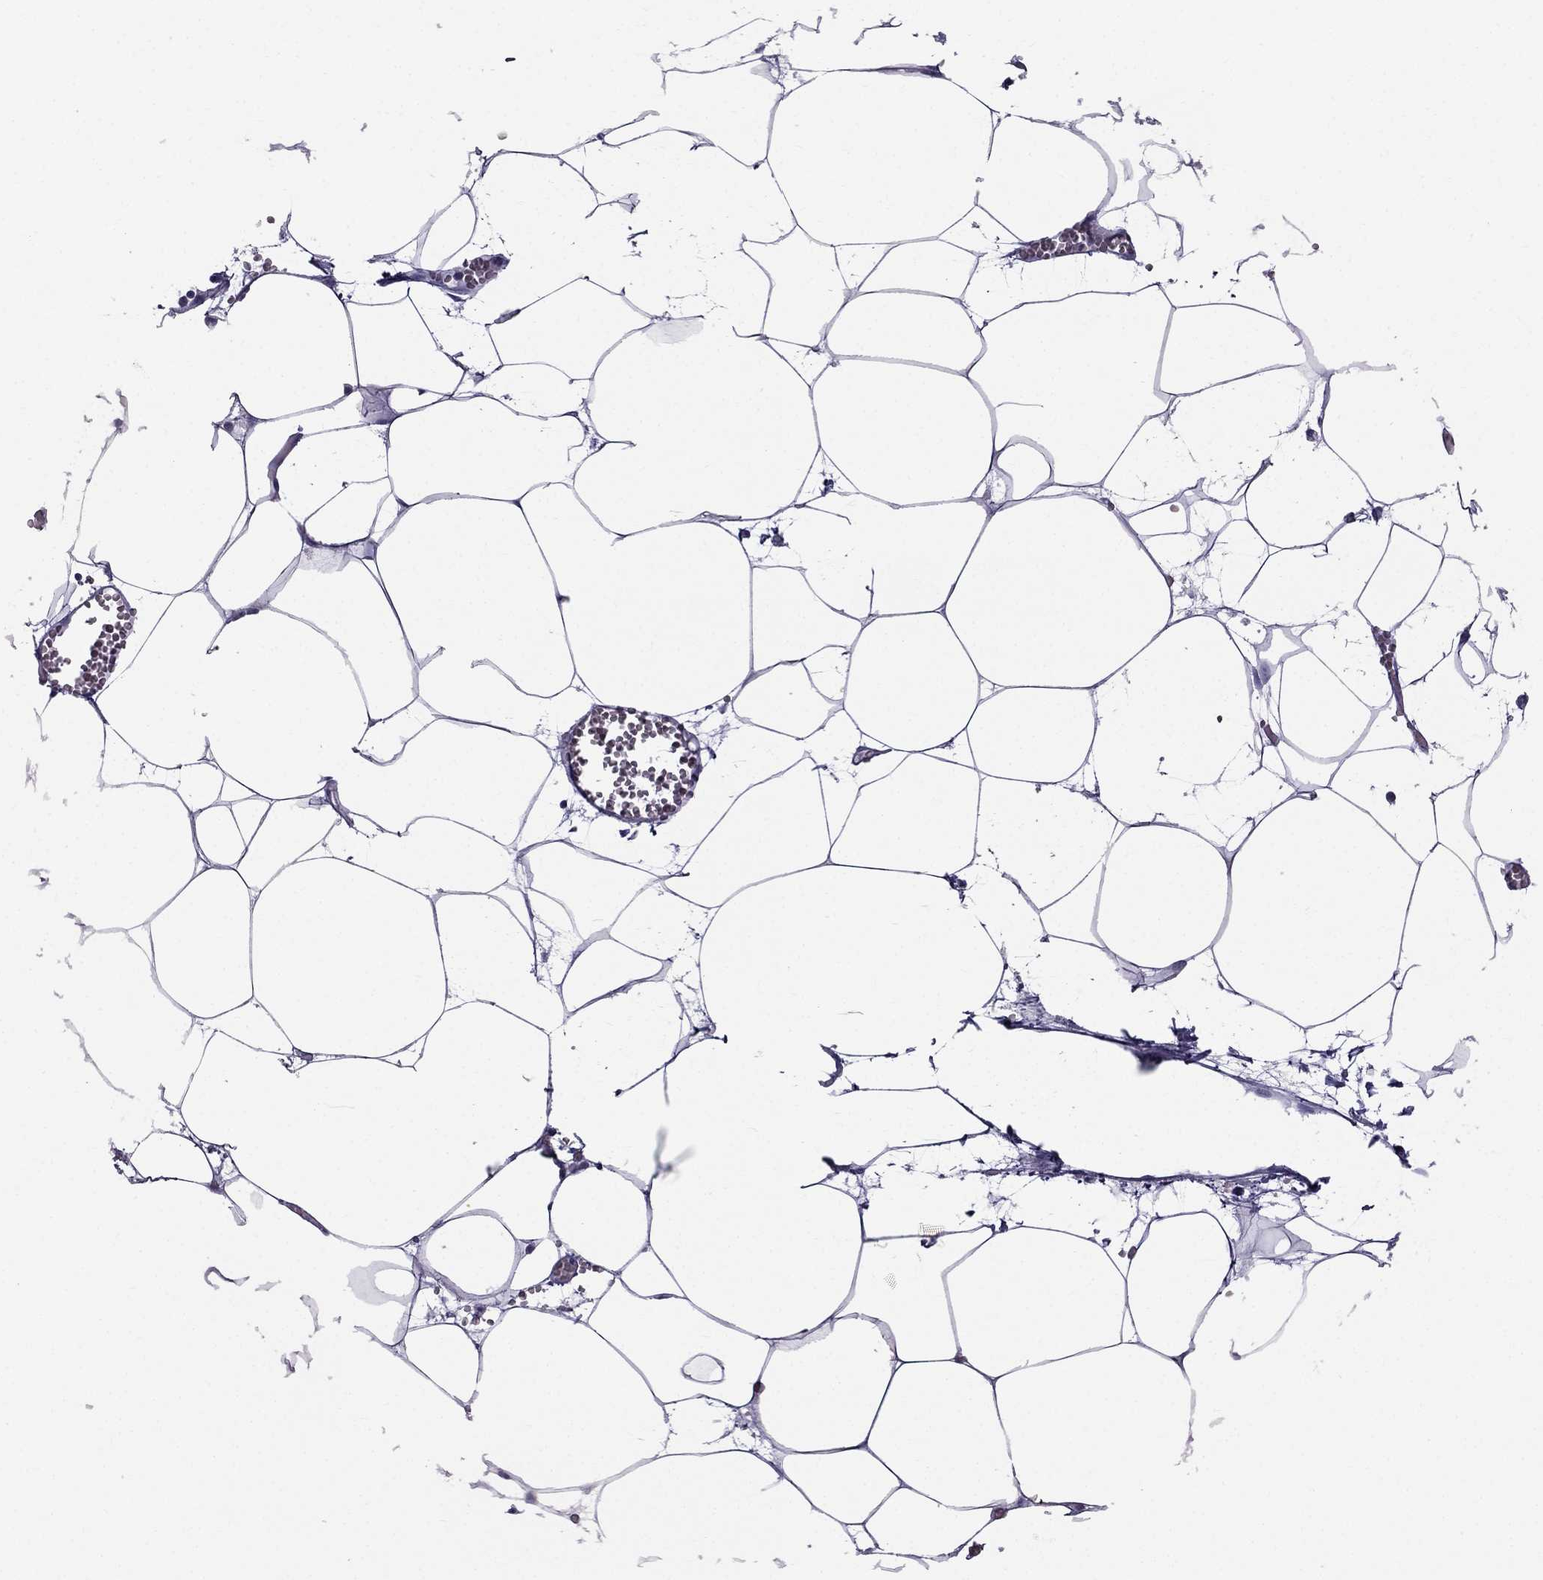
{"staining": {"intensity": "negative", "quantity": "none", "location": "none"}, "tissue": "adipose tissue", "cell_type": "Adipocytes", "image_type": "normal", "snomed": [{"axis": "morphology", "description": "Normal tissue, NOS"}, {"axis": "topography", "description": "Adipose tissue"}, {"axis": "topography", "description": "Pancreas"}, {"axis": "topography", "description": "Peripheral nerve tissue"}], "caption": "This is a image of immunohistochemistry (IHC) staining of unremarkable adipose tissue, which shows no expression in adipocytes. (DAB immunohistochemistry, high magnification).", "gene": "ERC2", "patient": {"sex": "female", "age": 58}}